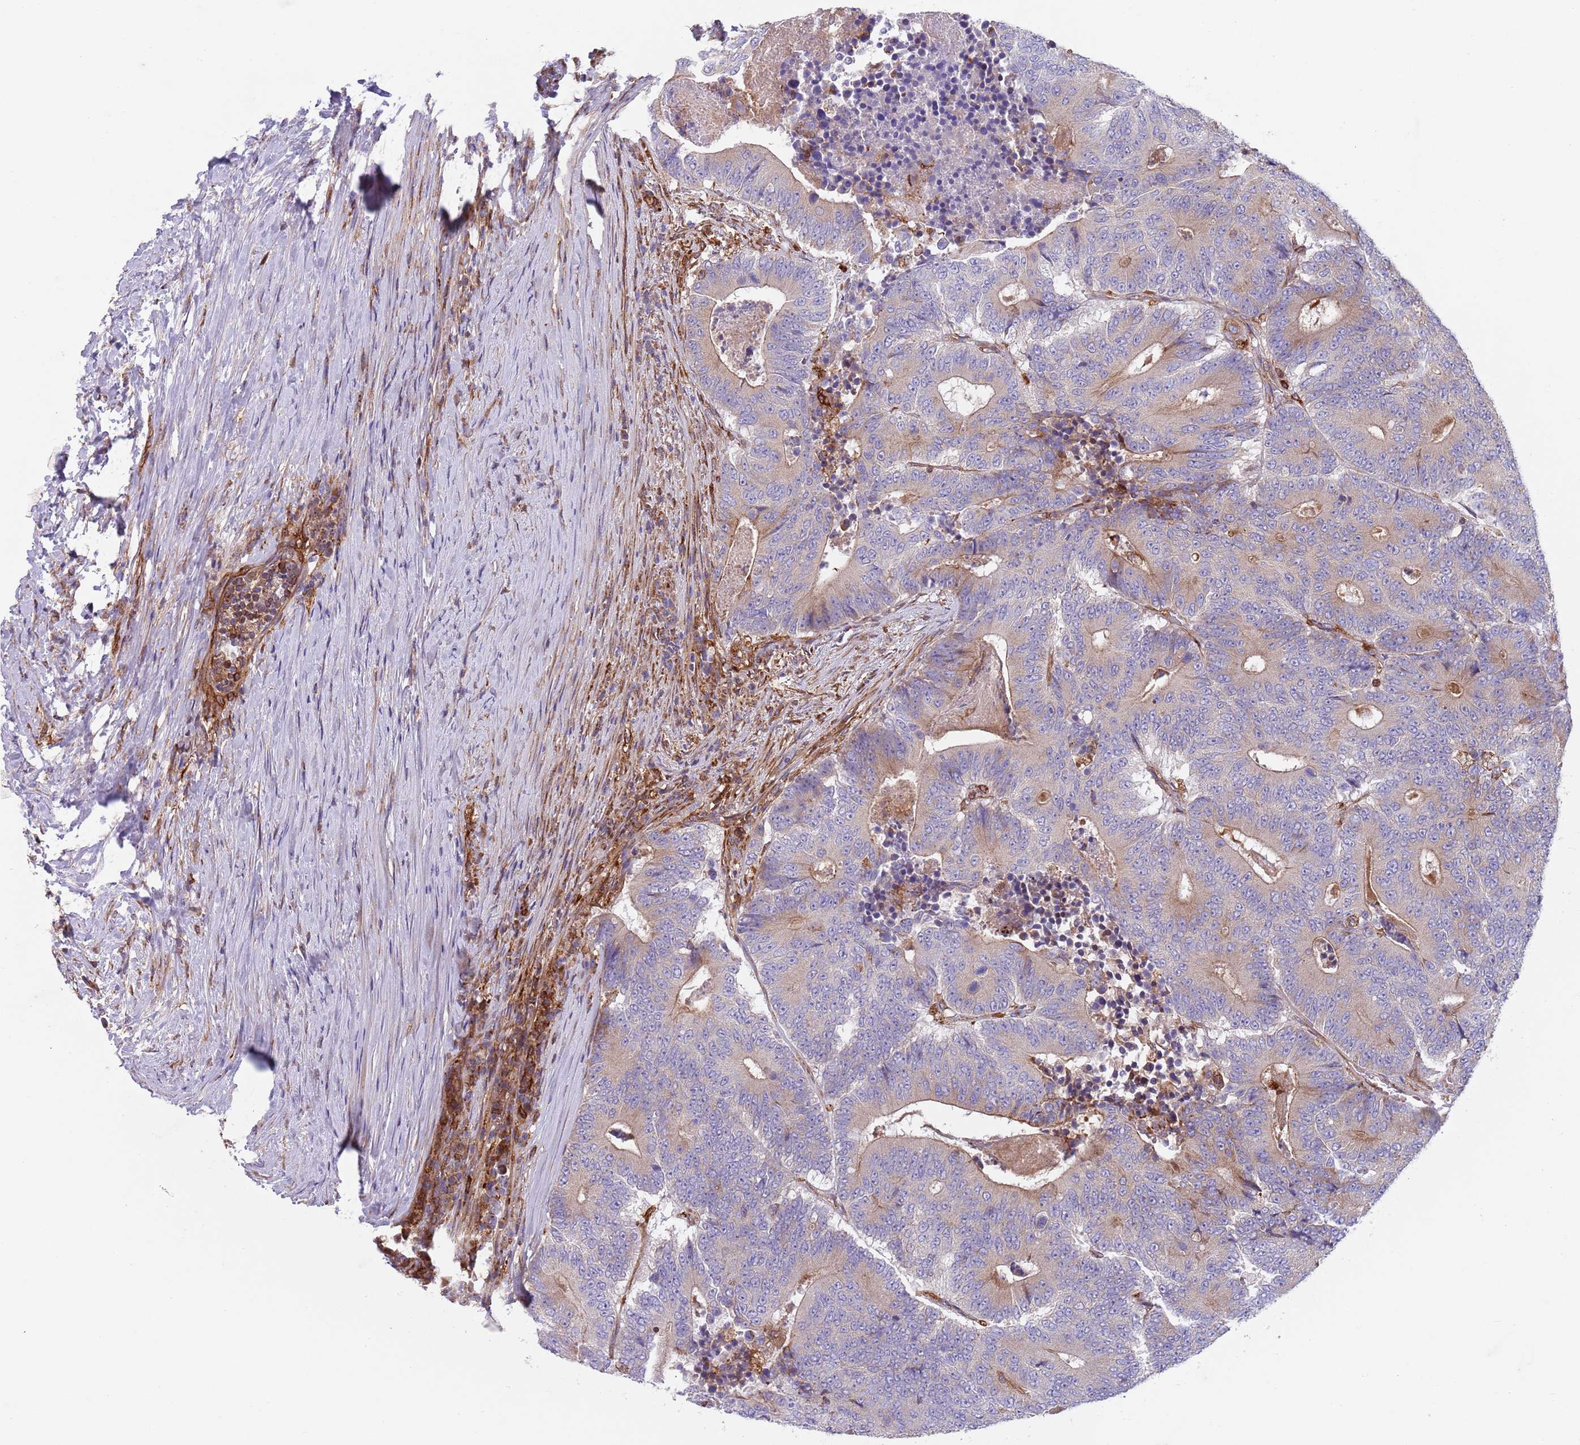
{"staining": {"intensity": "weak", "quantity": "<25%", "location": "cytoplasmic/membranous"}, "tissue": "colorectal cancer", "cell_type": "Tumor cells", "image_type": "cancer", "snomed": [{"axis": "morphology", "description": "Adenocarcinoma, NOS"}, {"axis": "topography", "description": "Colon"}], "caption": "A histopathology image of human colorectal adenocarcinoma is negative for staining in tumor cells.", "gene": "ZMYM5", "patient": {"sex": "male", "age": 83}}